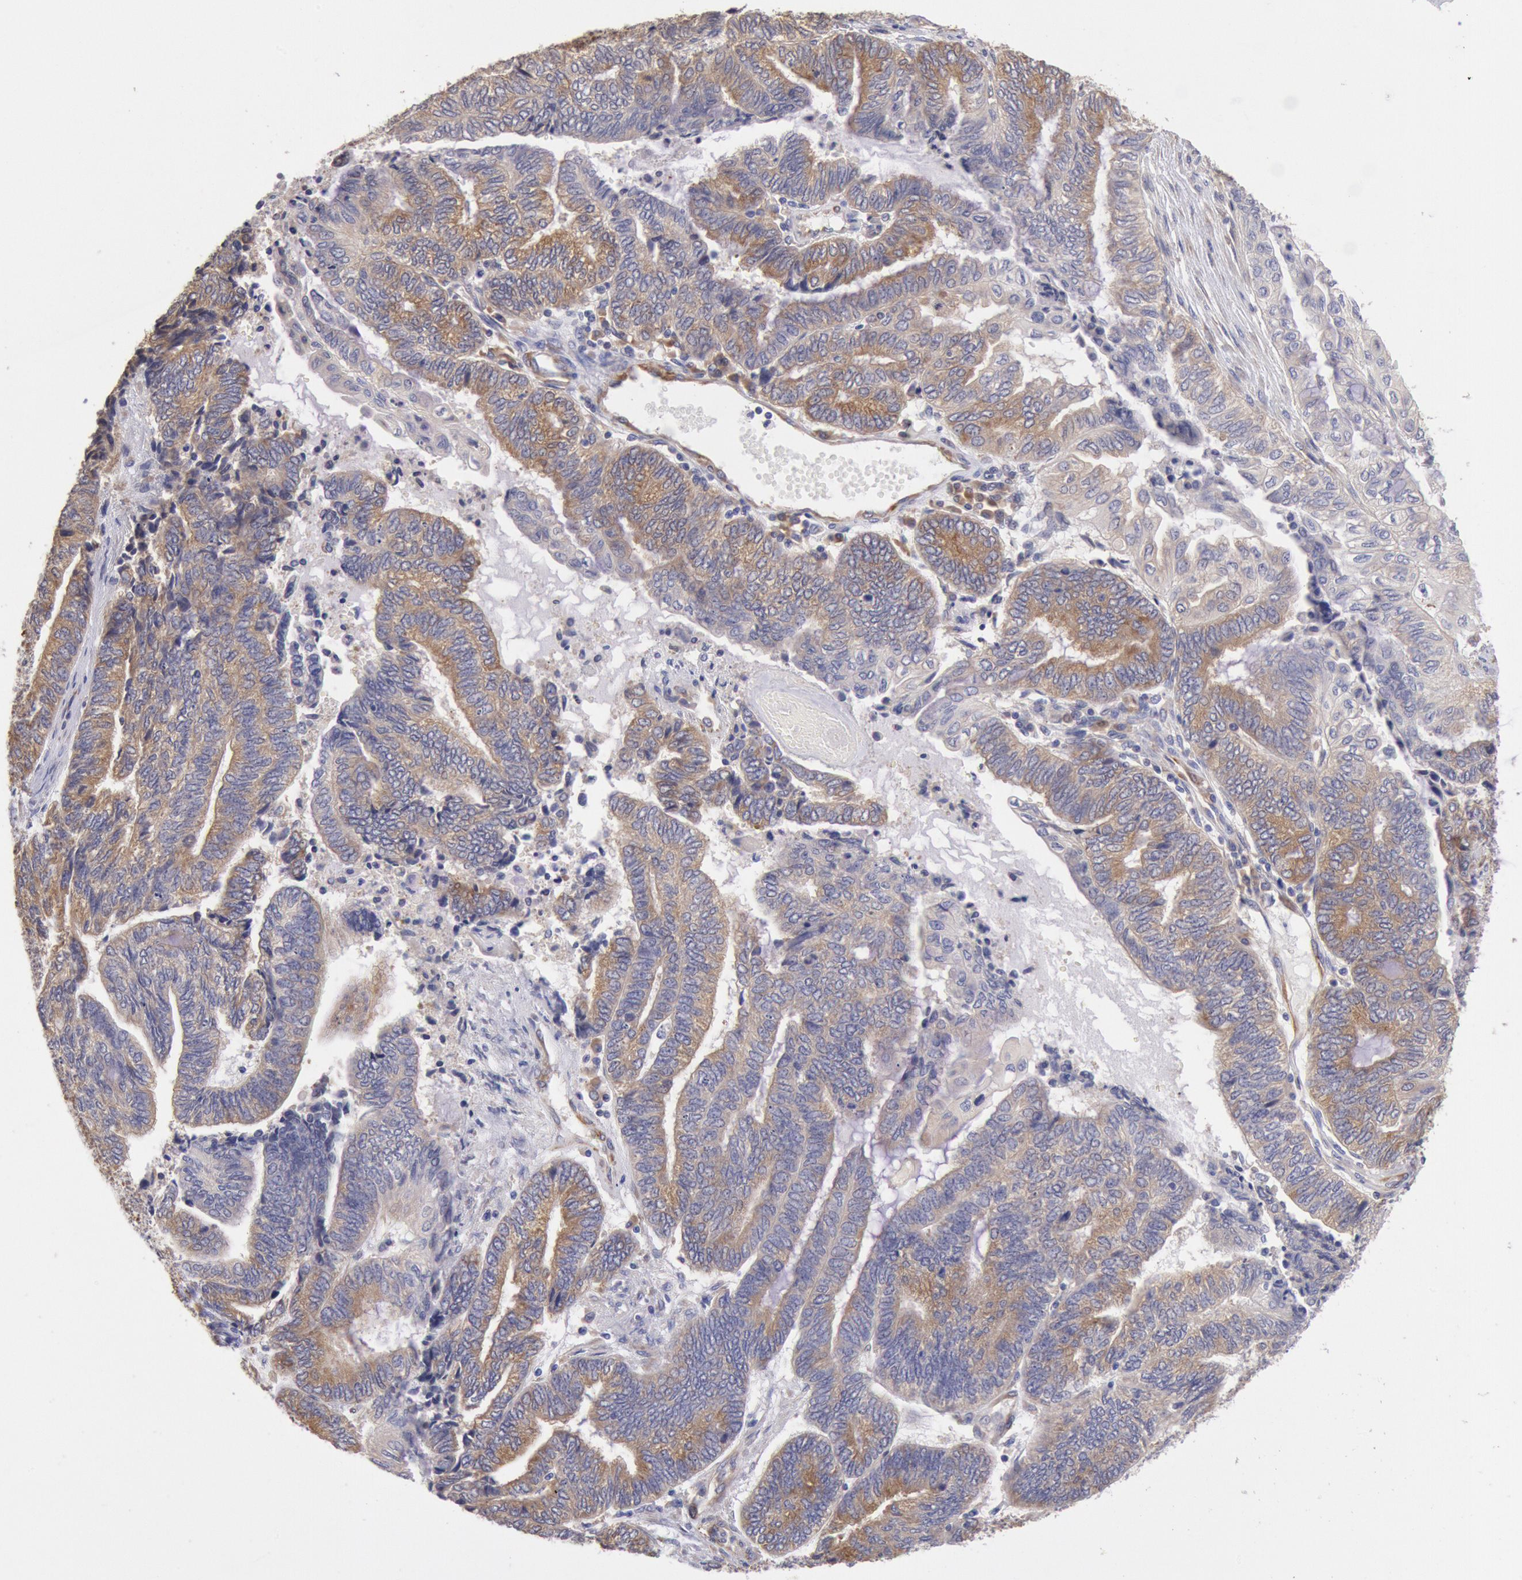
{"staining": {"intensity": "moderate", "quantity": ">75%", "location": "cytoplasmic/membranous"}, "tissue": "endometrial cancer", "cell_type": "Tumor cells", "image_type": "cancer", "snomed": [{"axis": "morphology", "description": "Adenocarcinoma, NOS"}, {"axis": "topography", "description": "Uterus"}, {"axis": "topography", "description": "Endometrium"}], "caption": "A histopathology image of endometrial cancer (adenocarcinoma) stained for a protein exhibits moderate cytoplasmic/membranous brown staining in tumor cells. The protein is stained brown, and the nuclei are stained in blue (DAB (3,3'-diaminobenzidine) IHC with brightfield microscopy, high magnification).", "gene": "DRG1", "patient": {"sex": "female", "age": 70}}